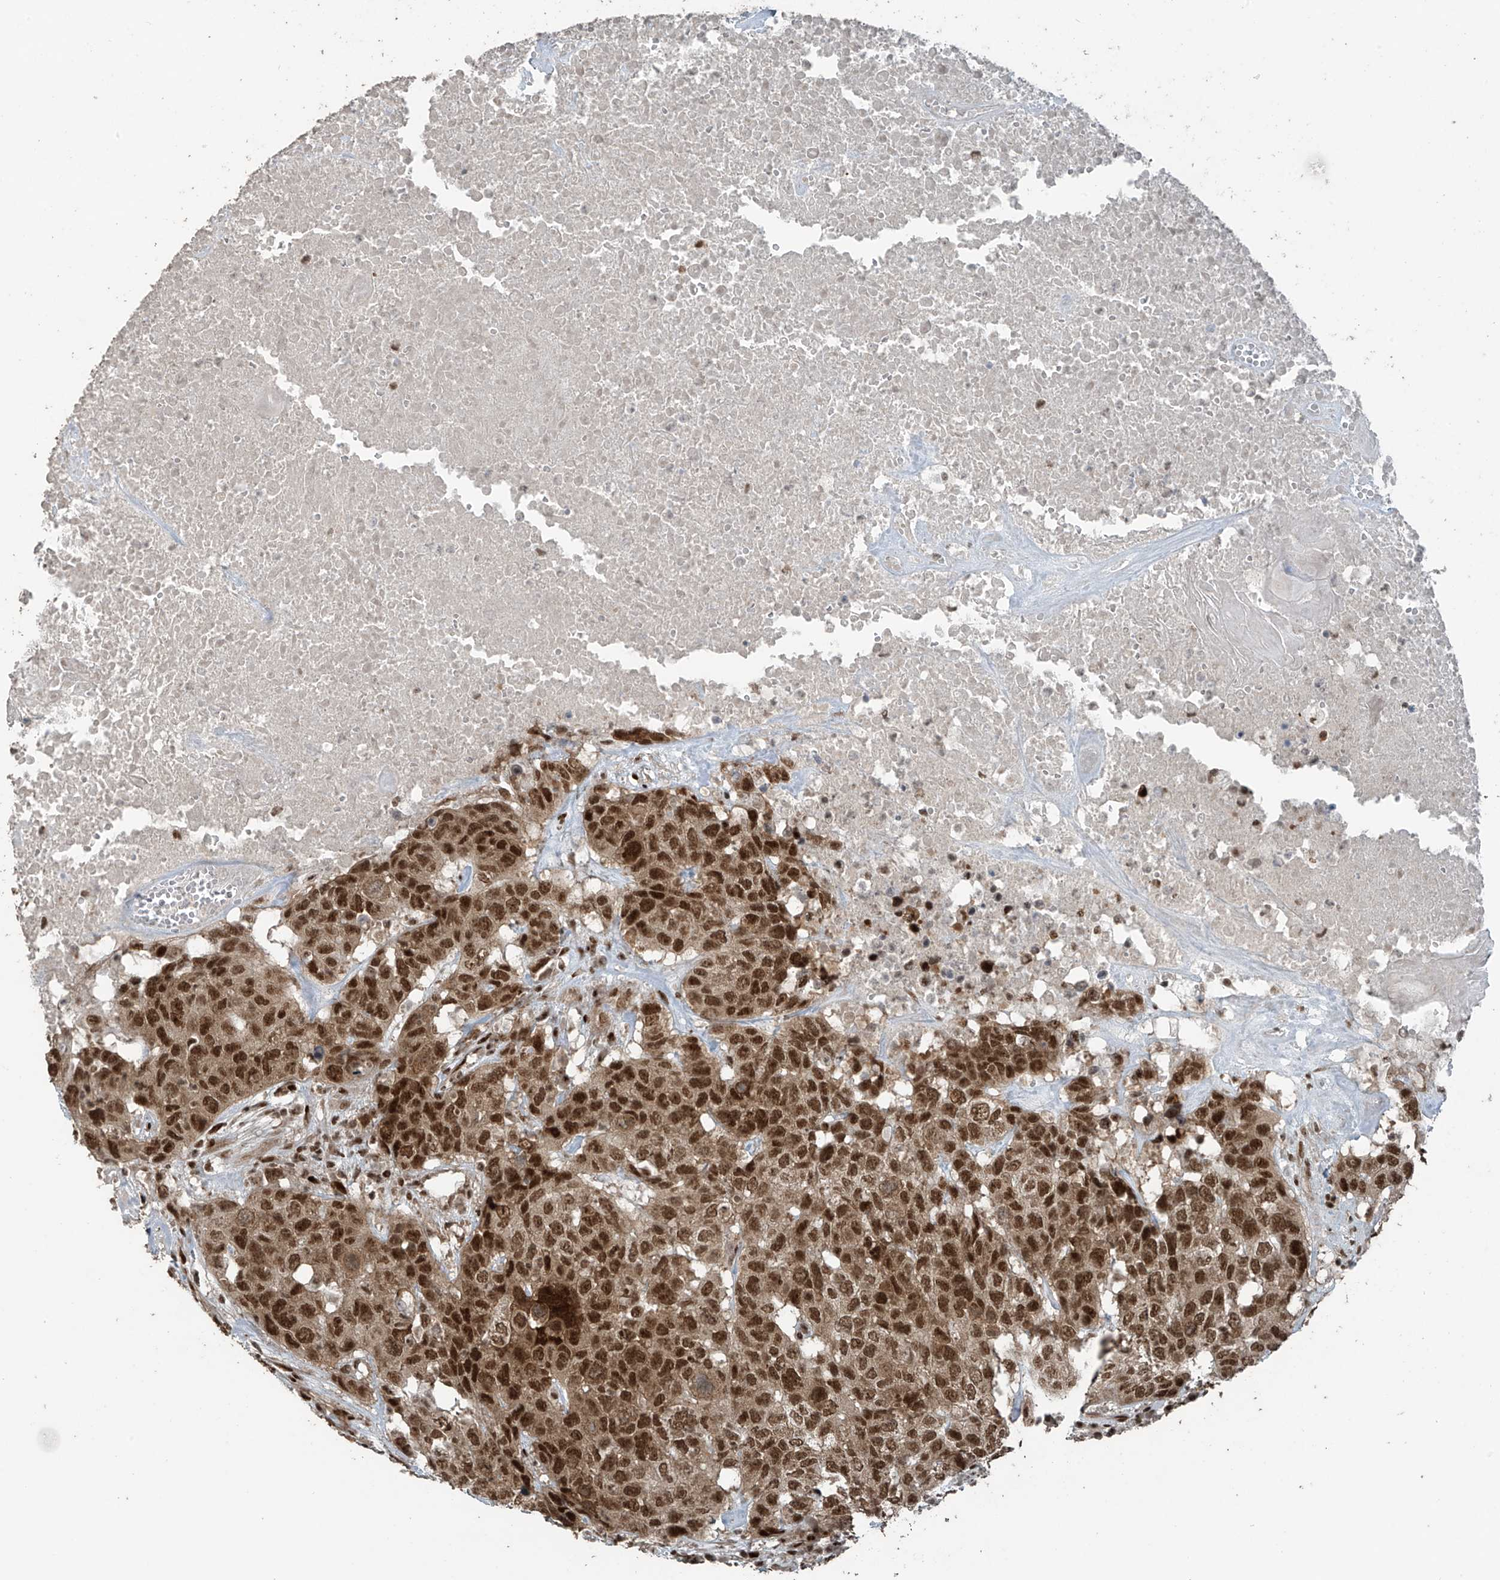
{"staining": {"intensity": "strong", "quantity": ">75%", "location": "nuclear"}, "tissue": "head and neck cancer", "cell_type": "Tumor cells", "image_type": "cancer", "snomed": [{"axis": "morphology", "description": "Squamous cell carcinoma, NOS"}, {"axis": "topography", "description": "Head-Neck"}], "caption": "Immunohistochemical staining of human squamous cell carcinoma (head and neck) displays high levels of strong nuclear positivity in approximately >75% of tumor cells.", "gene": "PCNP", "patient": {"sex": "male", "age": 66}}